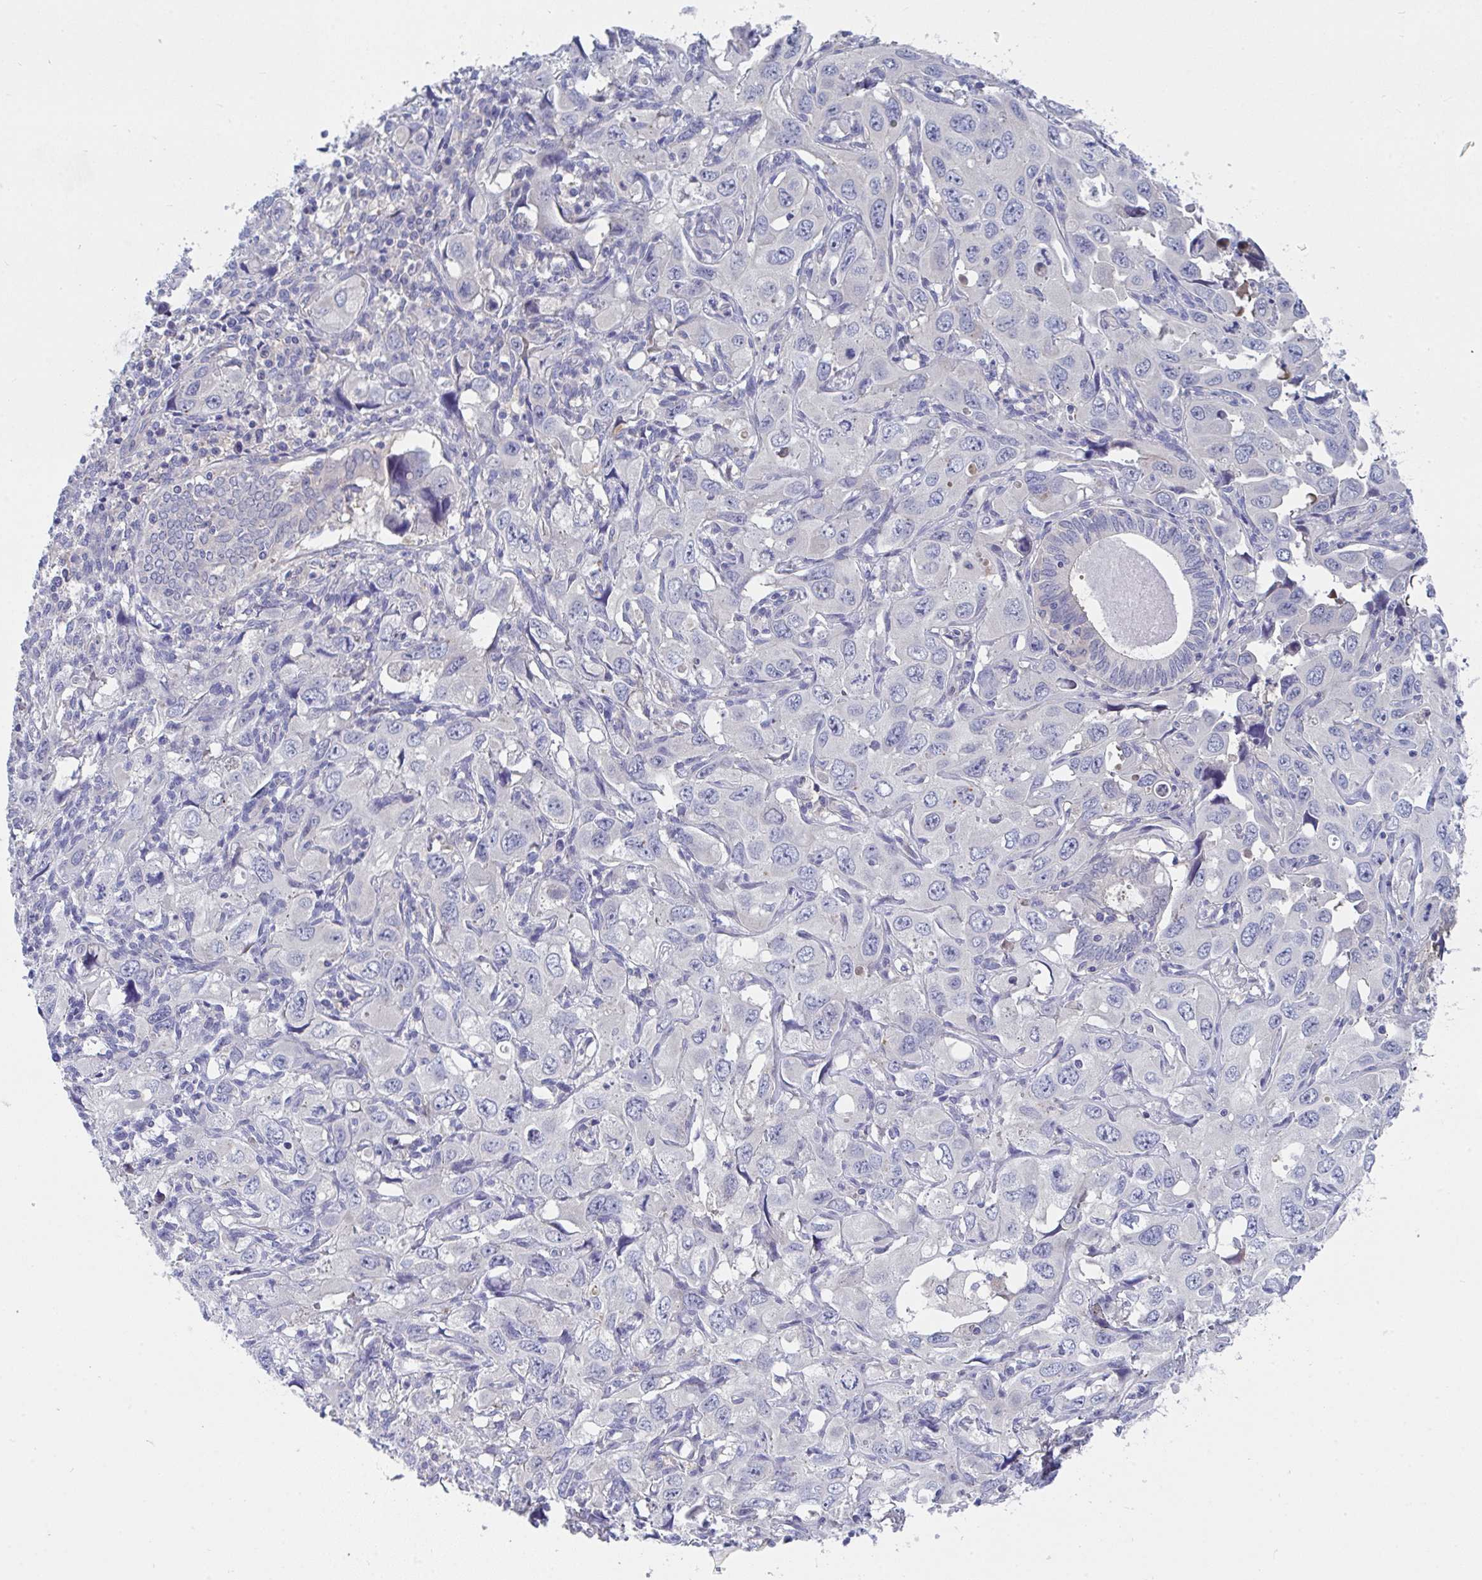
{"staining": {"intensity": "negative", "quantity": "none", "location": "none"}, "tissue": "endometrial cancer", "cell_type": "Tumor cells", "image_type": "cancer", "snomed": [{"axis": "morphology", "description": "Adenocarcinoma, NOS"}, {"axis": "topography", "description": "Uterus"}], "caption": "Protein analysis of endometrial cancer displays no significant staining in tumor cells.", "gene": "P2RX3", "patient": {"sex": "female", "age": 62}}